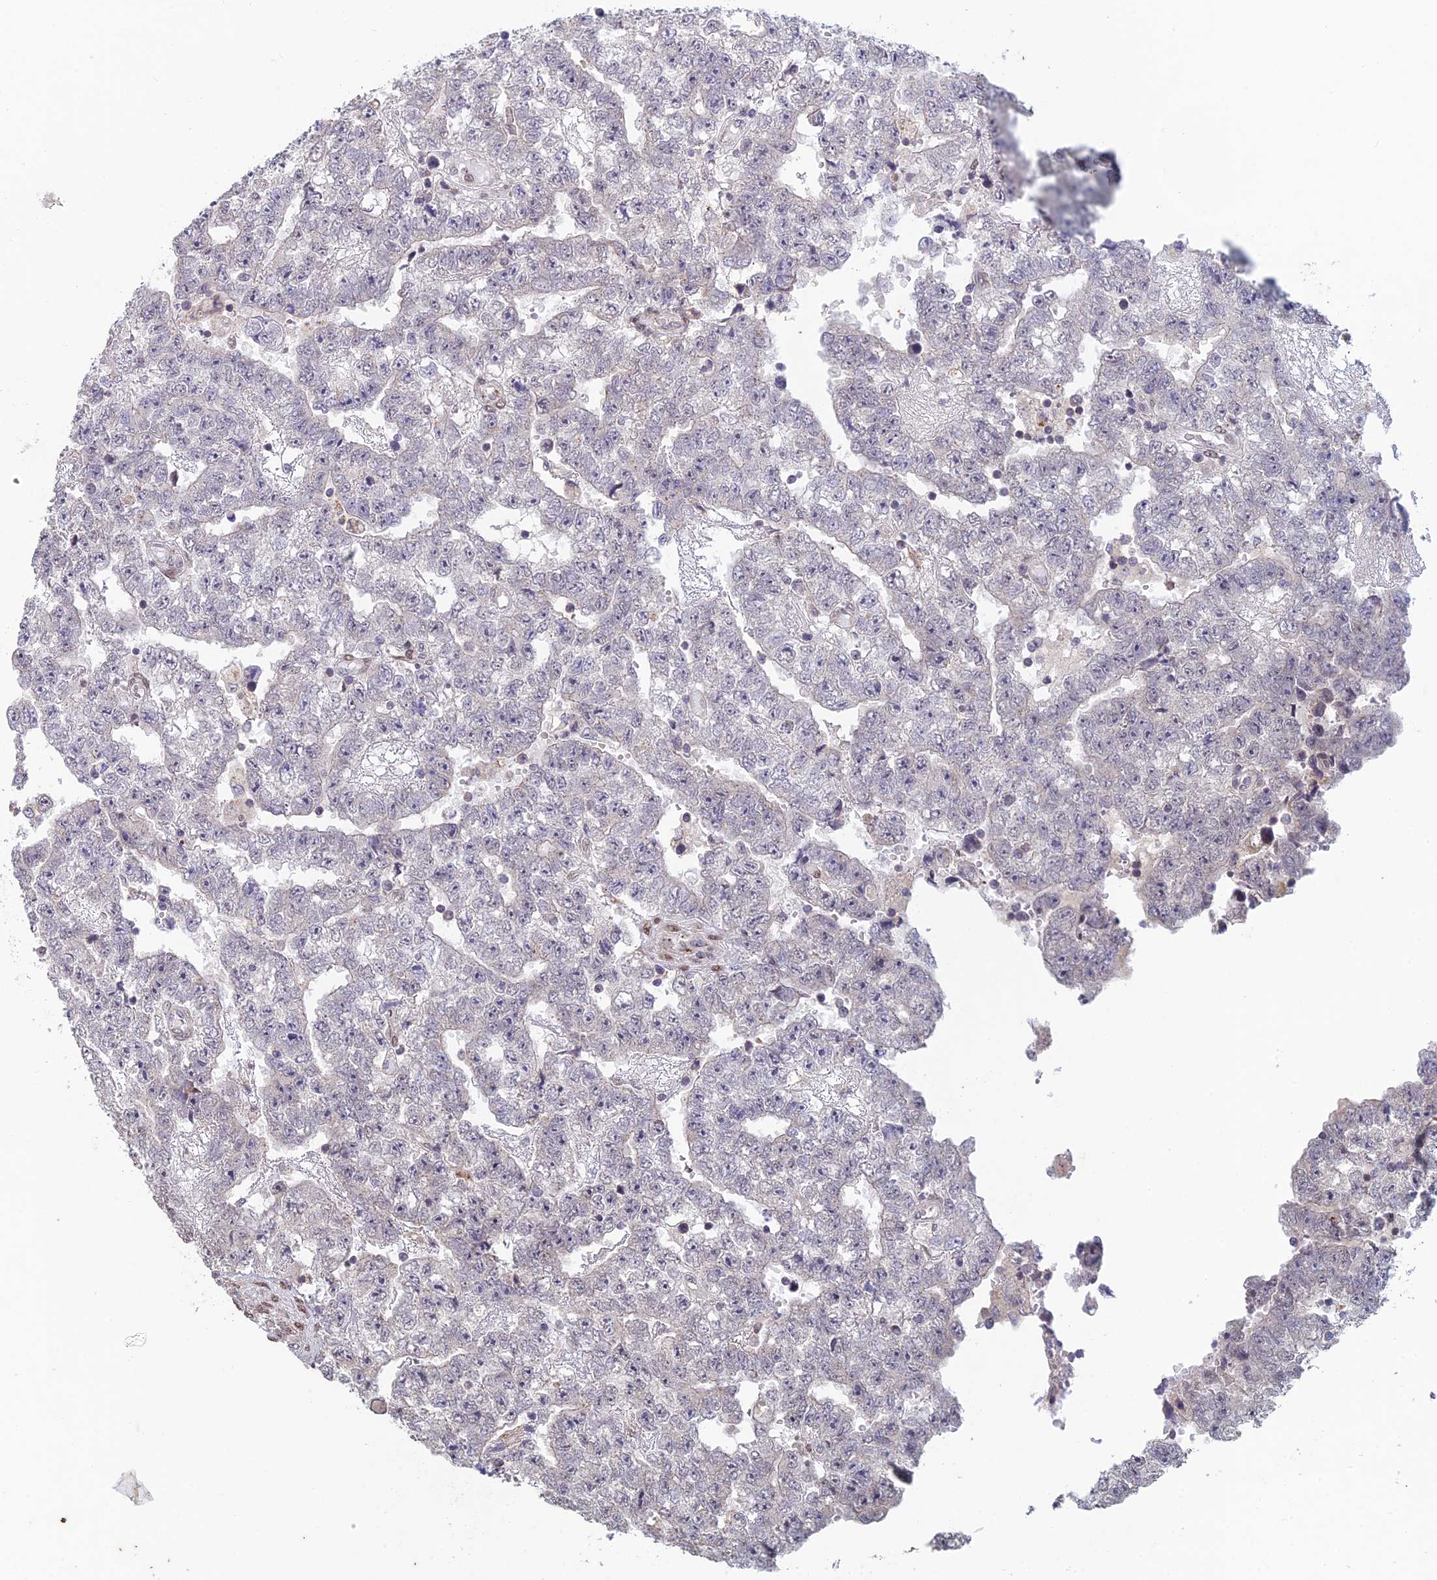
{"staining": {"intensity": "negative", "quantity": "none", "location": "none"}, "tissue": "testis cancer", "cell_type": "Tumor cells", "image_type": "cancer", "snomed": [{"axis": "morphology", "description": "Carcinoma, Embryonal, NOS"}, {"axis": "topography", "description": "Testis"}], "caption": "DAB (3,3'-diaminobenzidine) immunohistochemical staining of testis embryonal carcinoma displays no significant staining in tumor cells.", "gene": "FOXS1", "patient": {"sex": "male", "age": 25}}